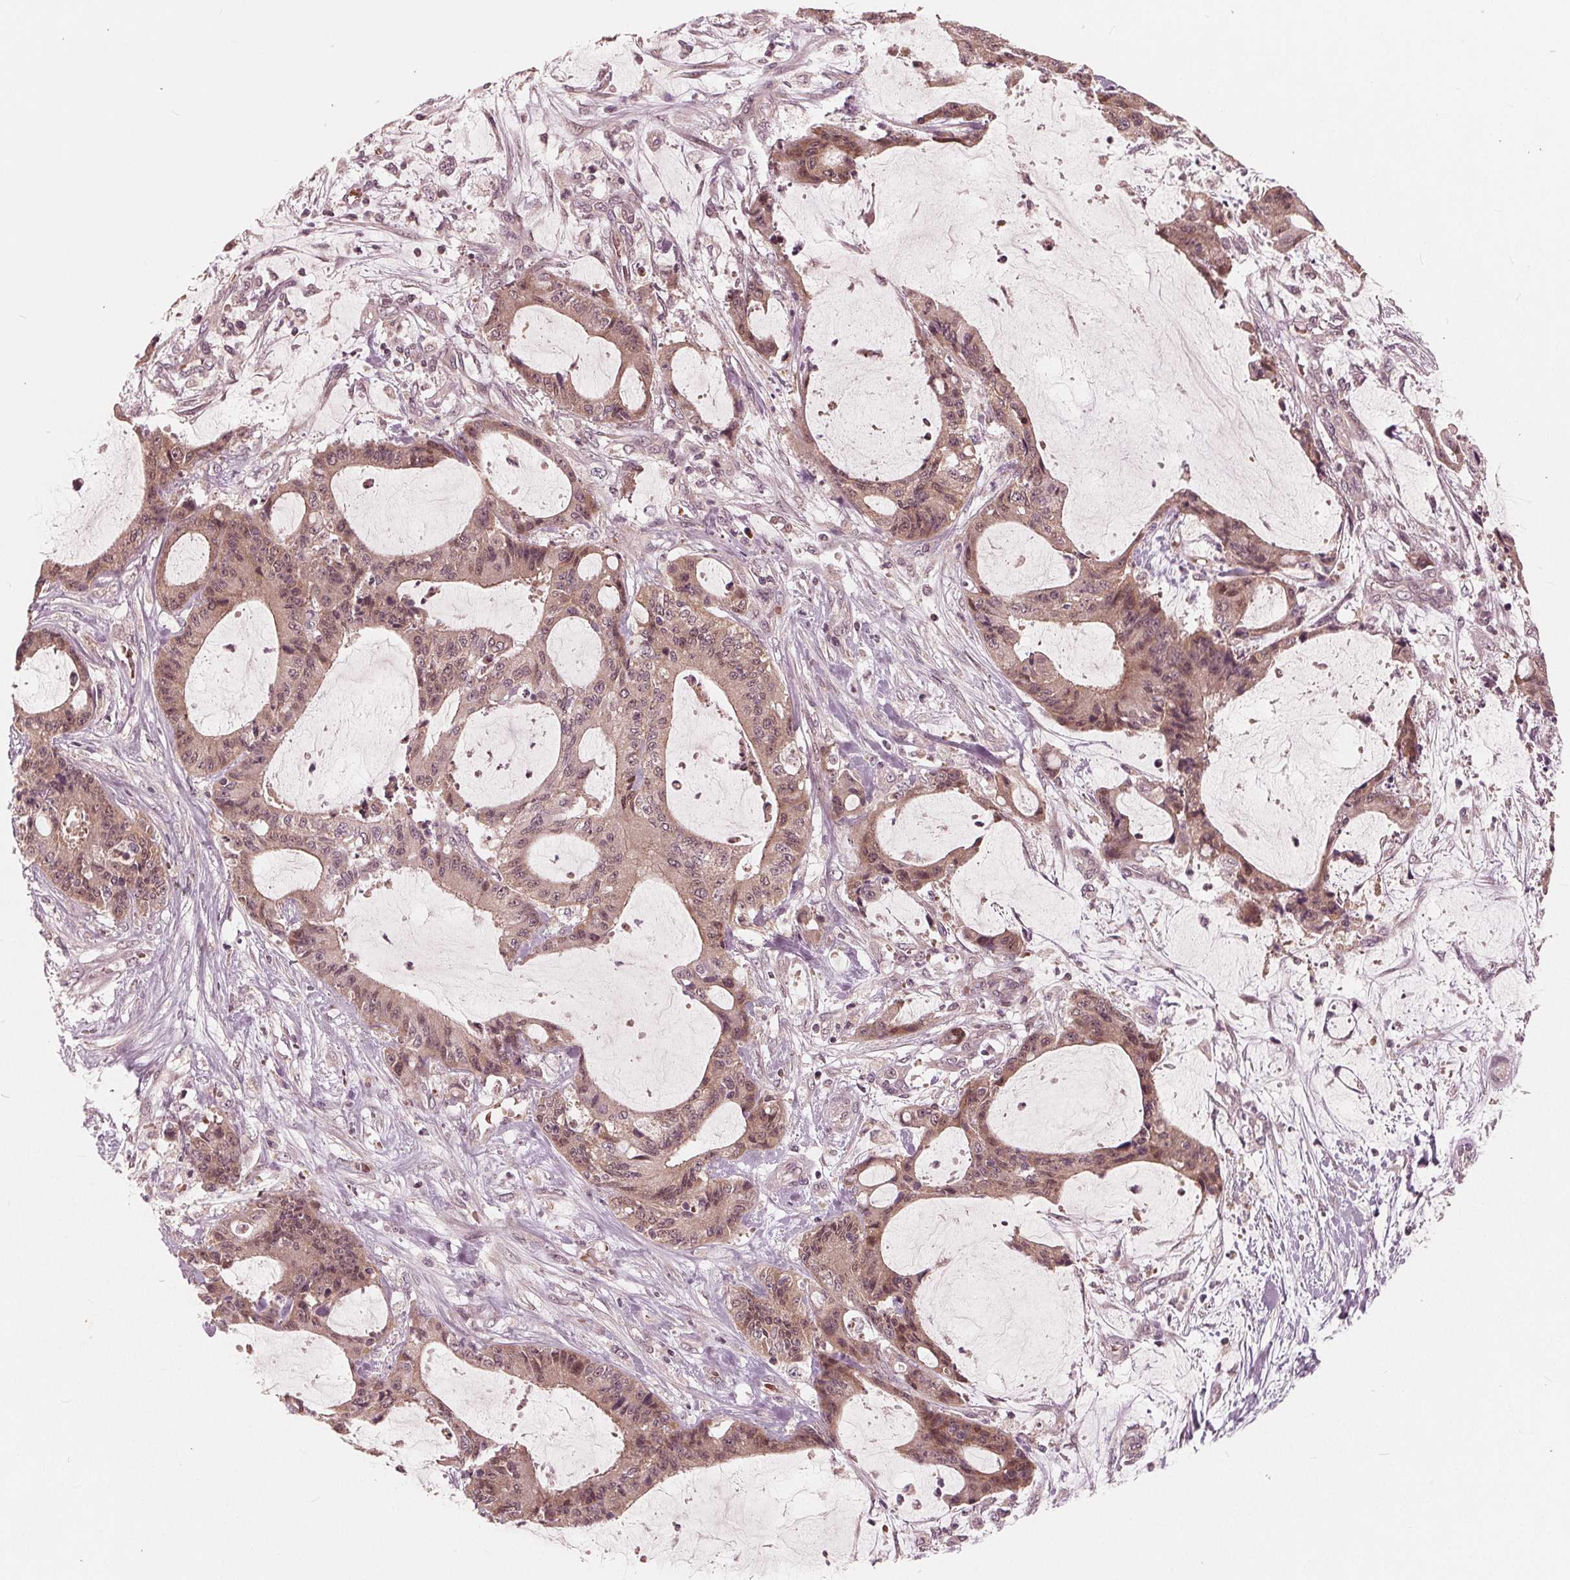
{"staining": {"intensity": "weak", "quantity": ">75%", "location": "cytoplasmic/membranous,nuclear"}, "tissue": "liver cancer", "cell_type": "Tumor cells", "image_type": "cancer", "snomed": [{"axis": "morphology", "description": "Cholangiocarcinoma"}, {"axis": "topography", "description": "Liver"}], "caption": "This is a histology image of IHC staining of liver cholangiocarcinoma, which shows weak staining in the cytoplasmic/membranous and nuclear of tumor cells.", "gene": "UBALD1", "patient": {"sex": "female", "age": 73}}